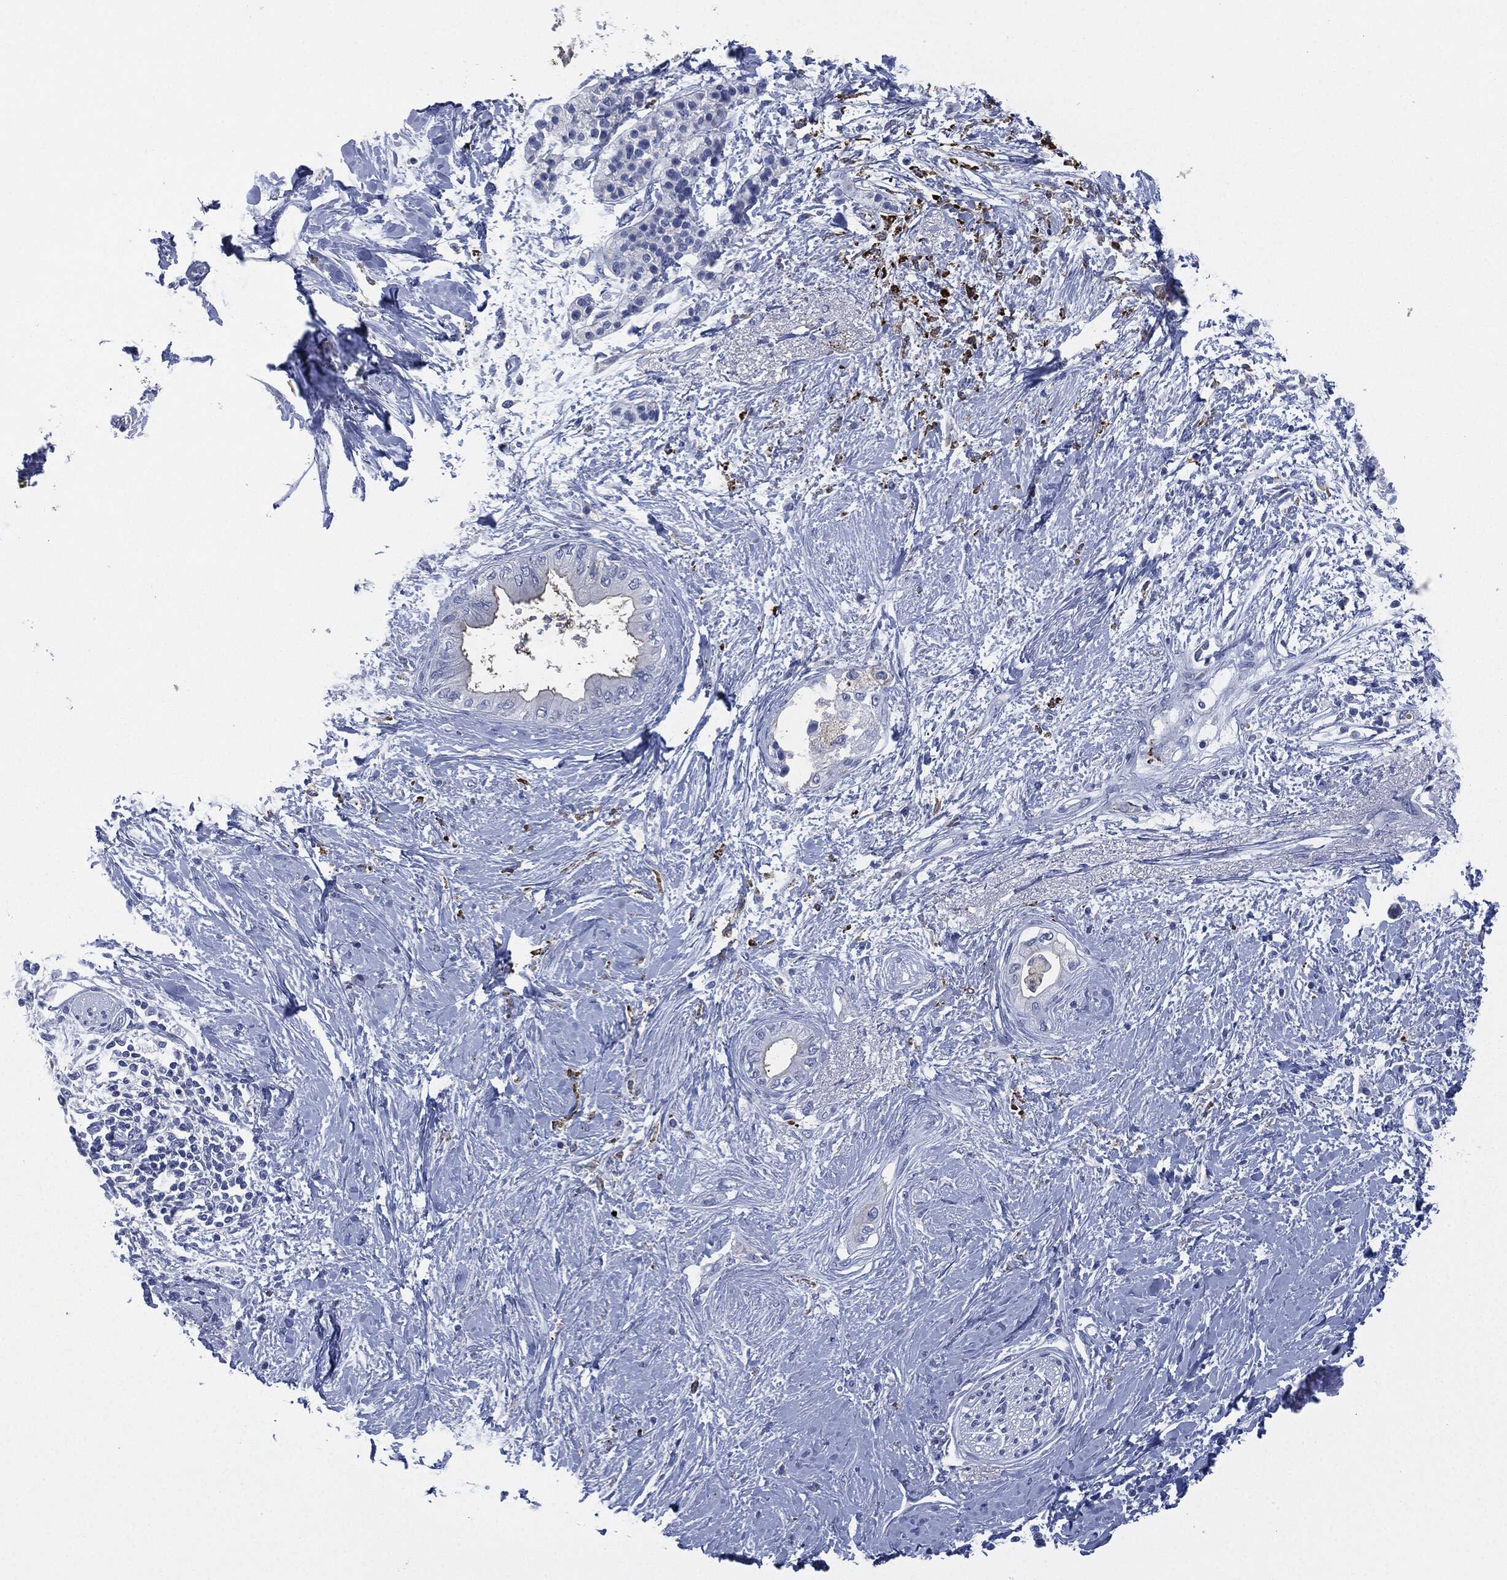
{"staining": {"intensity": "negative", "quantity": "none", "location": "none"}, "tissue": "pancreatic cancer", "cell_type": "Tumor cells", "image_type": "cancer", "snomed": [{"axis": "morphology", "description": "Normal tissue, NOS"}, {"axis": "morphology", "description": "Adenocarcinoma, NOS"}, {"axis": "topography", "description": "Pancreas"}, {"axis": "topography", "description": "Duodenum"}], "caption": "High power microscopy photomicrograph of an IHC micrograph of pancreatic cancer (adenocarcinoma), revealing no significant positivity in tumor cells.", "gene": "CEACAM8", "patient": {"sex": "female", "age": 60}}